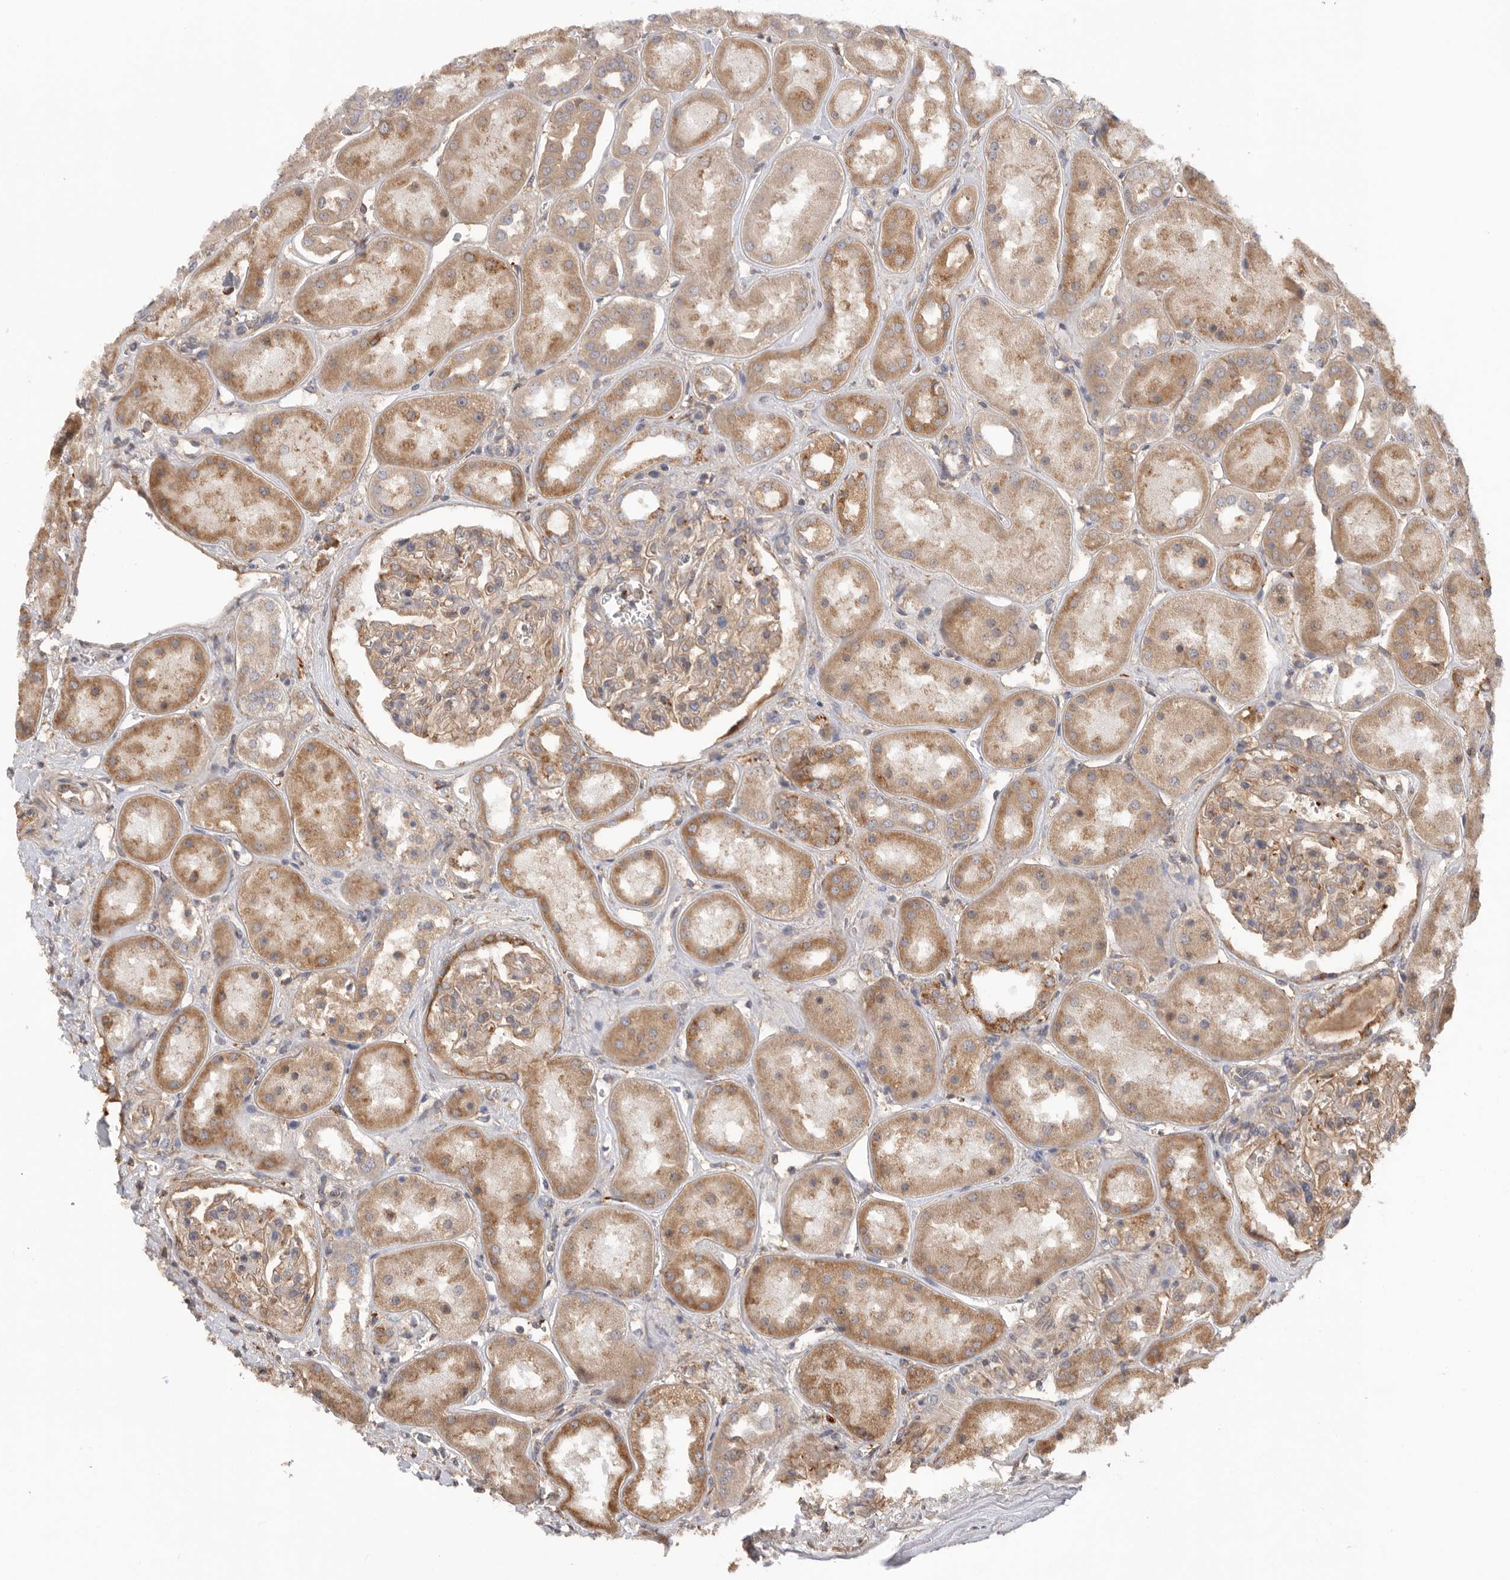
{"staining": {"intensity": "weak", "quantity": "25%-75%", "location": "cytoplasmic/membranous"}, "tissue": "kidney", "cell_type": "Cells in glomeruli", "image_type": "normal", "snomed": [{"axis": "morphology", "description": "Normal tissue, NOS"}, {"axis": "topography", "description": "Kidney"}], "caption": "Immunohistochemical staining of normal human kidney demonstrates low levels of weak cytoplasmic/membranous staining in approximately 25%-75% of cells in glomeruli. (DAB IHC, brown staining for protein, blue staining for nuclei).", "gene": "CDC42BPB", "patient": {"sex": "male", "age": 70}}